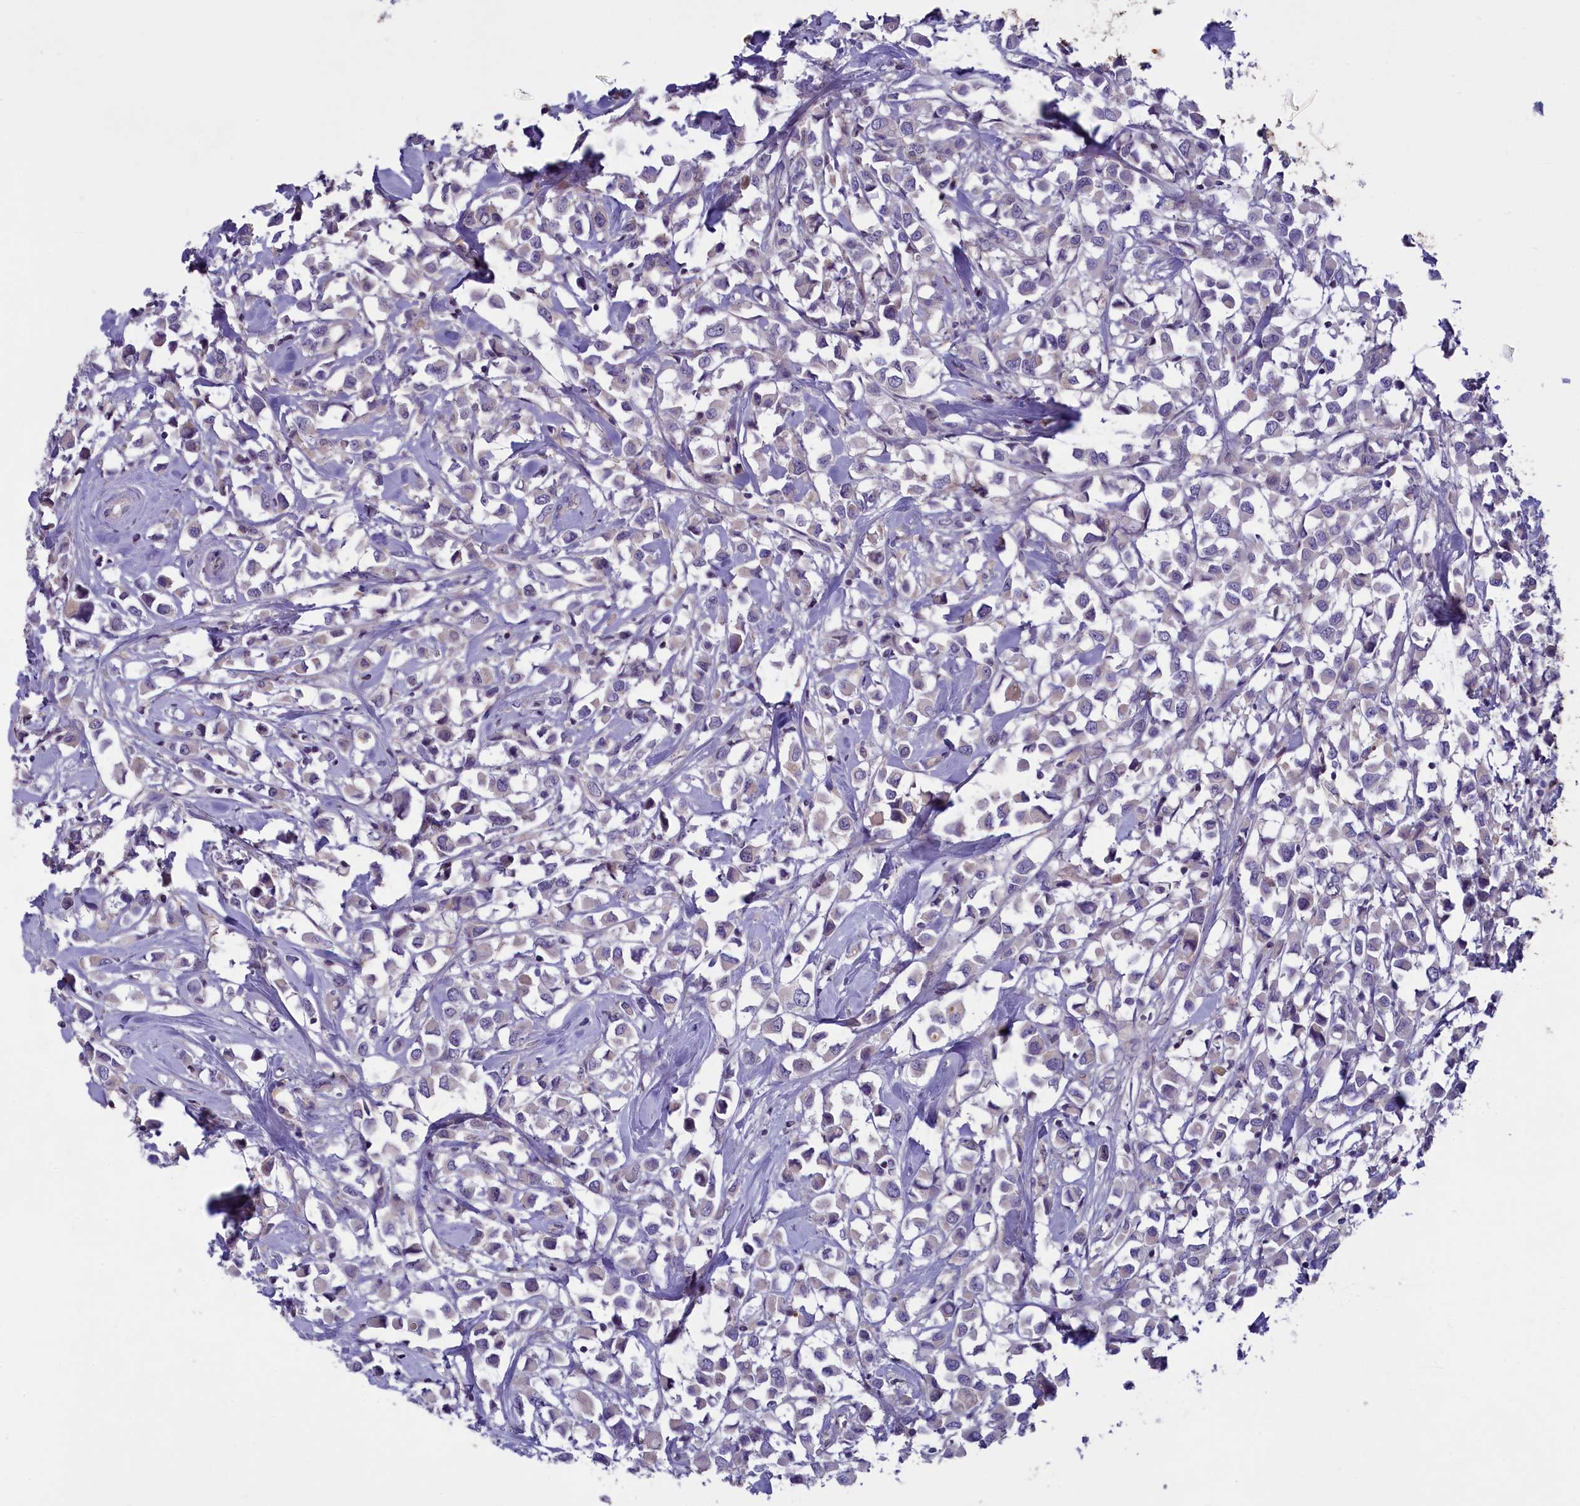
{"staining": {"intensity": "negative", "quantity": "none", "location": "none"}, "tissue": "breast cancer", "cell_type": "Tumor cells", "image_type": "cancer", "snomed": [{"axis": "morphology", "description": "Duct carcinoma"}, {"axis": "topography", "description": "Breast"}], "caption": "DAB (3,3'-diaminobenzidine) immunohistochemical staining of breast cancer reveals no significant staining in tumor cells.", "gene": "NUBP1", "patient": {"sex": "female", "age": 61}}